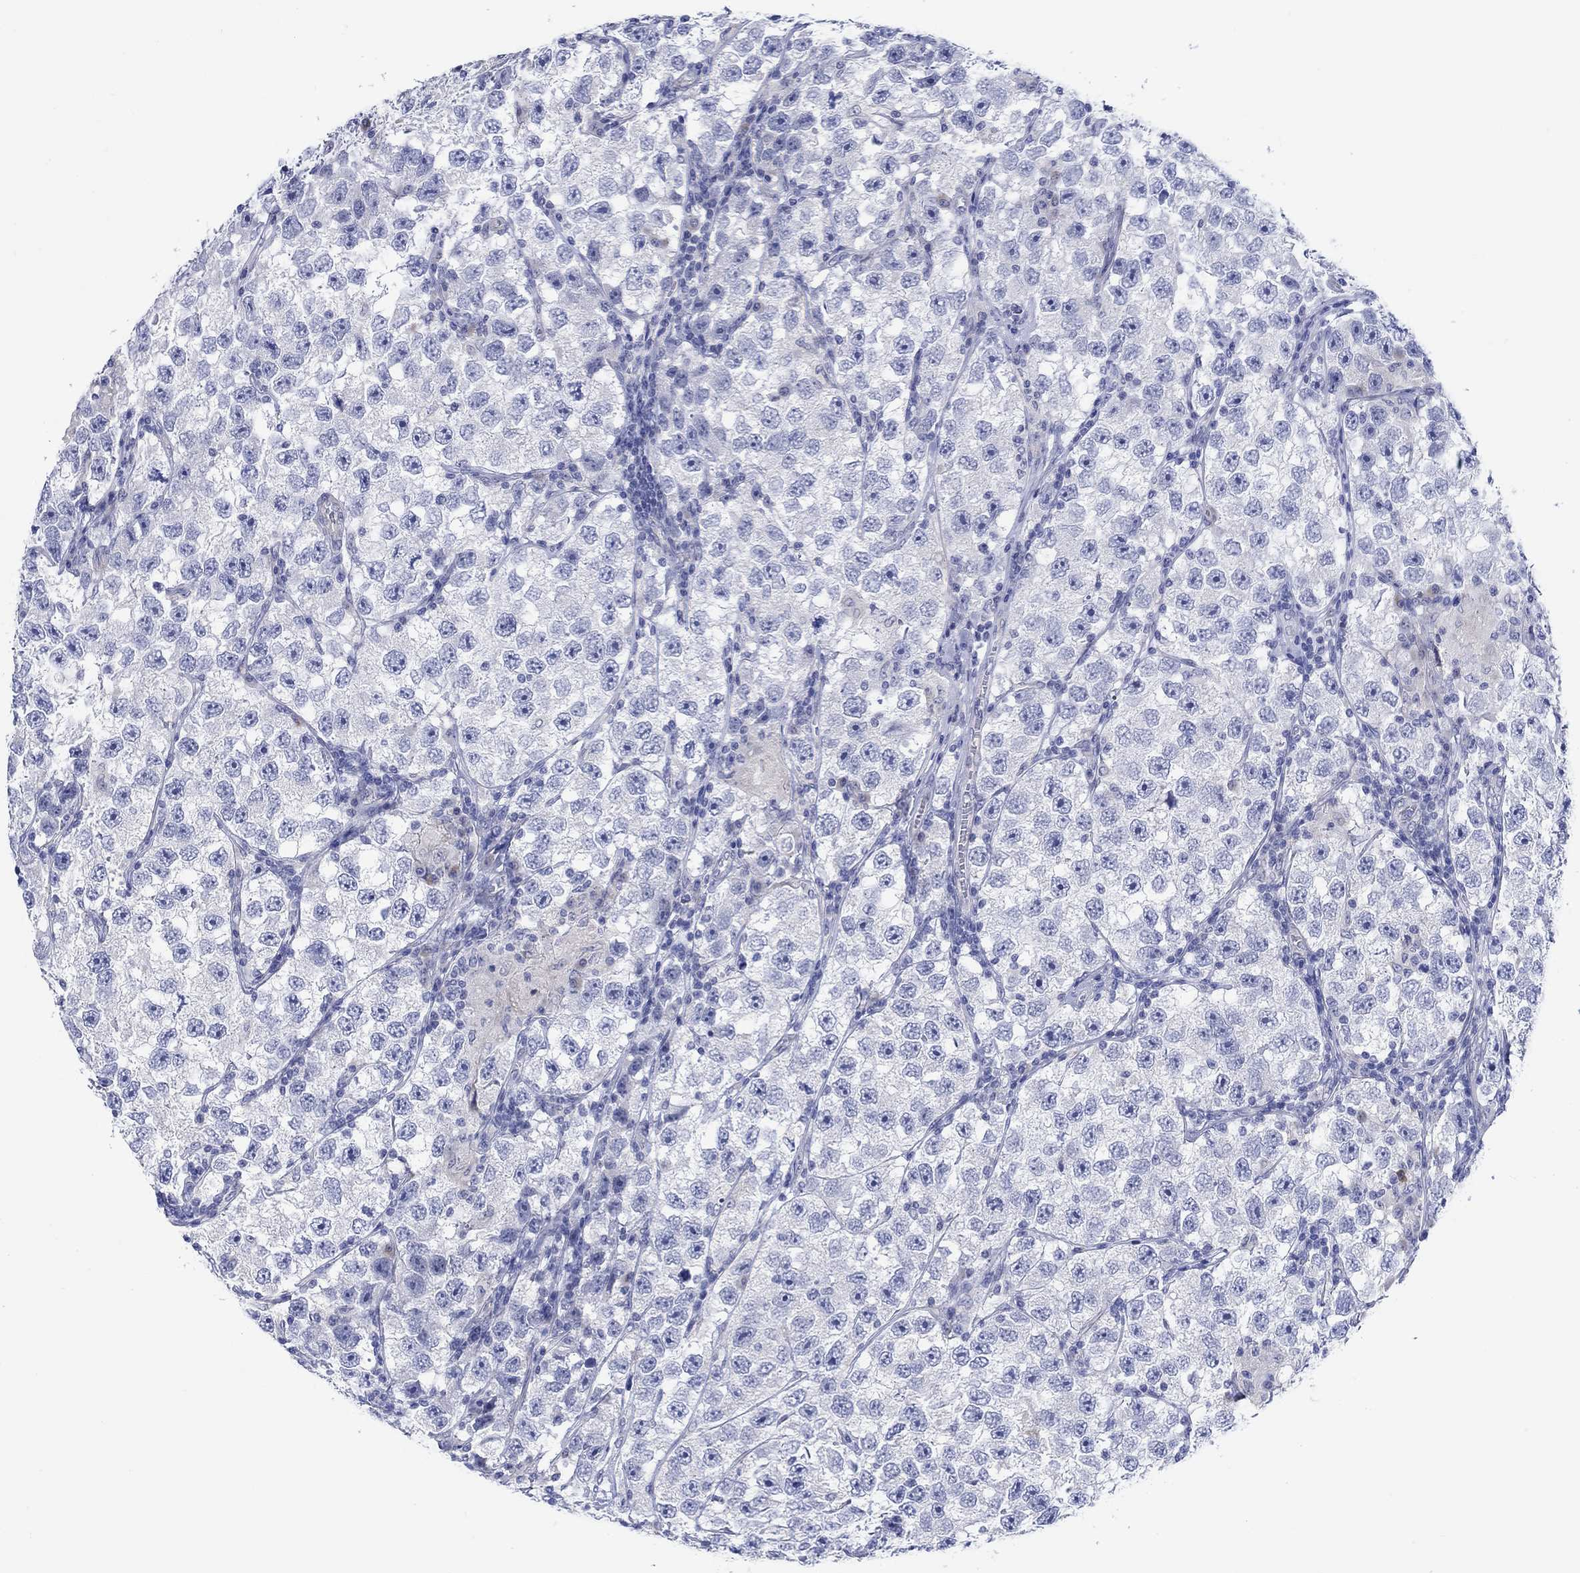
{"staining": {"intensity": "negative", "quantity": "none", "location": "none"}, "tissue": "testis cancer", "cell_type": "Tumor cells", "image_type": "cancer", "snomed": [{"axis": "morphology", "description": "Seminoma, NOS"}, {"axis": "topography", "description": "Testis"}], "caption": "The photomicrograph reveals no staining of tumor cells in testis cancer.", "gene": "KRT222", "patient": {"sex": "male", "age": 26}}